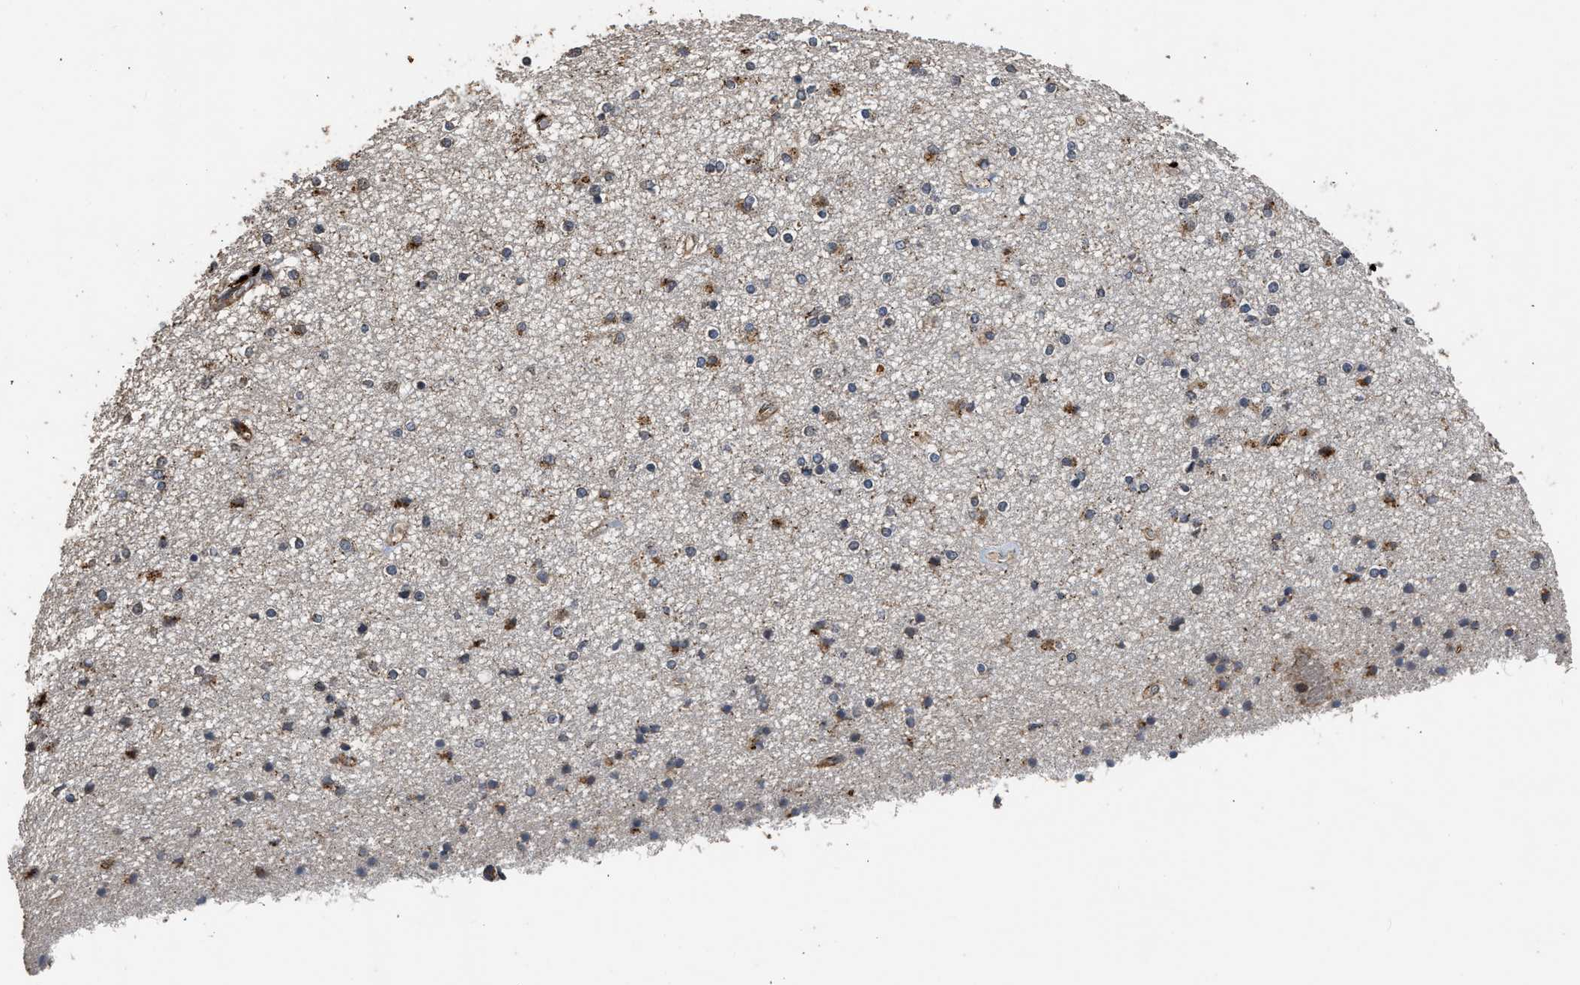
{"staining": {"intensity": "moderate", "quantity": "25%-75%", "location": "cytoplasmic/membranous"}, "tissue": "caudate", "cell_type": "Glial cells", "image_type": "normal", "snomed": [{"axis": "morphology", "description": "Normal tissue, NOS"}, {"axis": "topography", "description": "Lateral ventricle wall"}], "caption": "Caudate stained for a protein exhibits moderate cytoplasmic/membranous positivity in glial cells. (DAB (3,3'-diaminobenzidine) IHC, brown staining for protein, blue staining for nuclei).", "gene": "CTSV", "patient": {"sex": "female", "age": 54}}